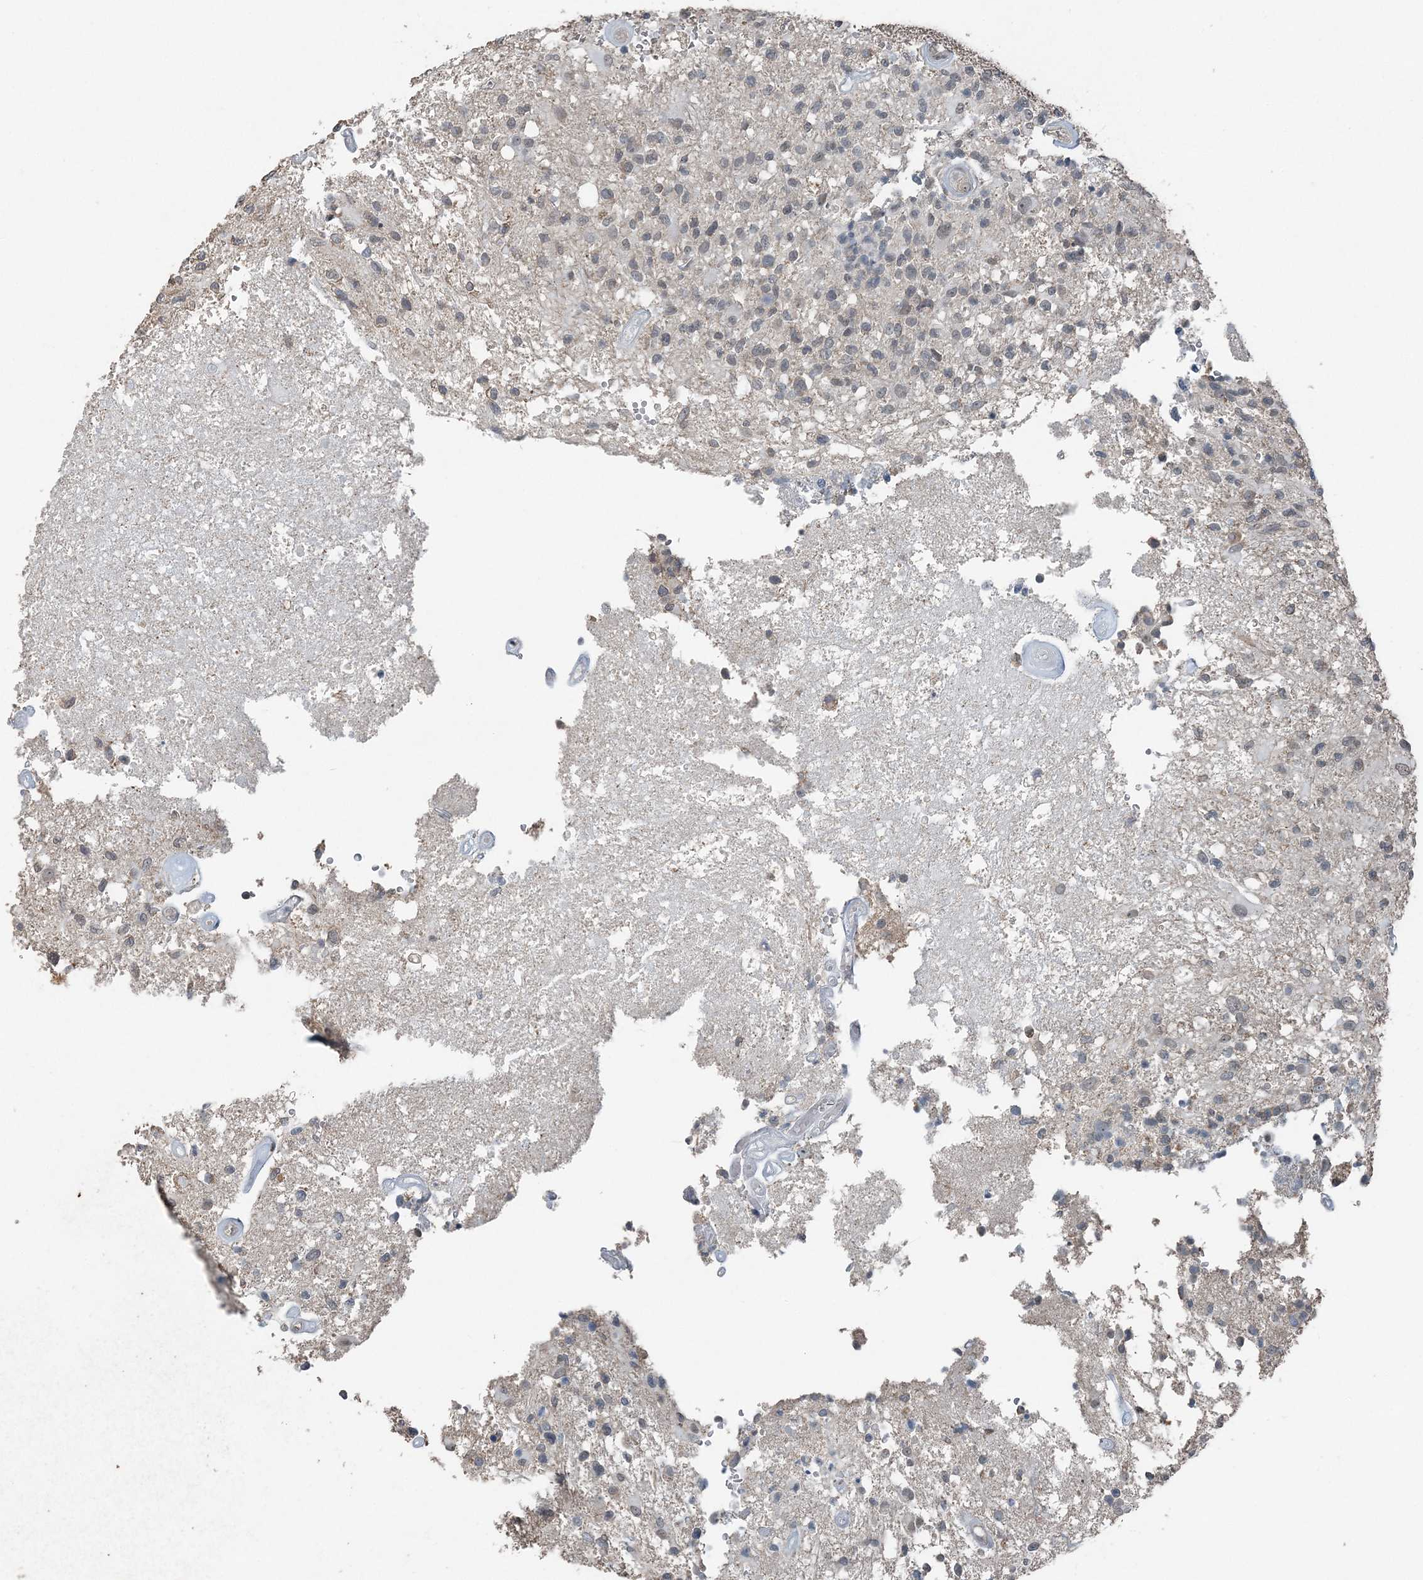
{"staining": {"intensity": "negative", "quantity": "none", "location": "none"}, "tissue": "glioma", "cell_type": "Tumor cells", "image_type": "cancer", "snomed": [{"axis": "morphology", "description": "Glioma, malignant, High grade"}, {"axis": "morphology", "description": "Glioblastoma, NOS"}, {"axis": "topography", "description": "Brain"}], "caption": "Protein analysis of malignant glioma (high-grade) displays no significant expression in tumor cells.", "gene": "VSIG2", "patient": {"sex": "male", "age": 60}}